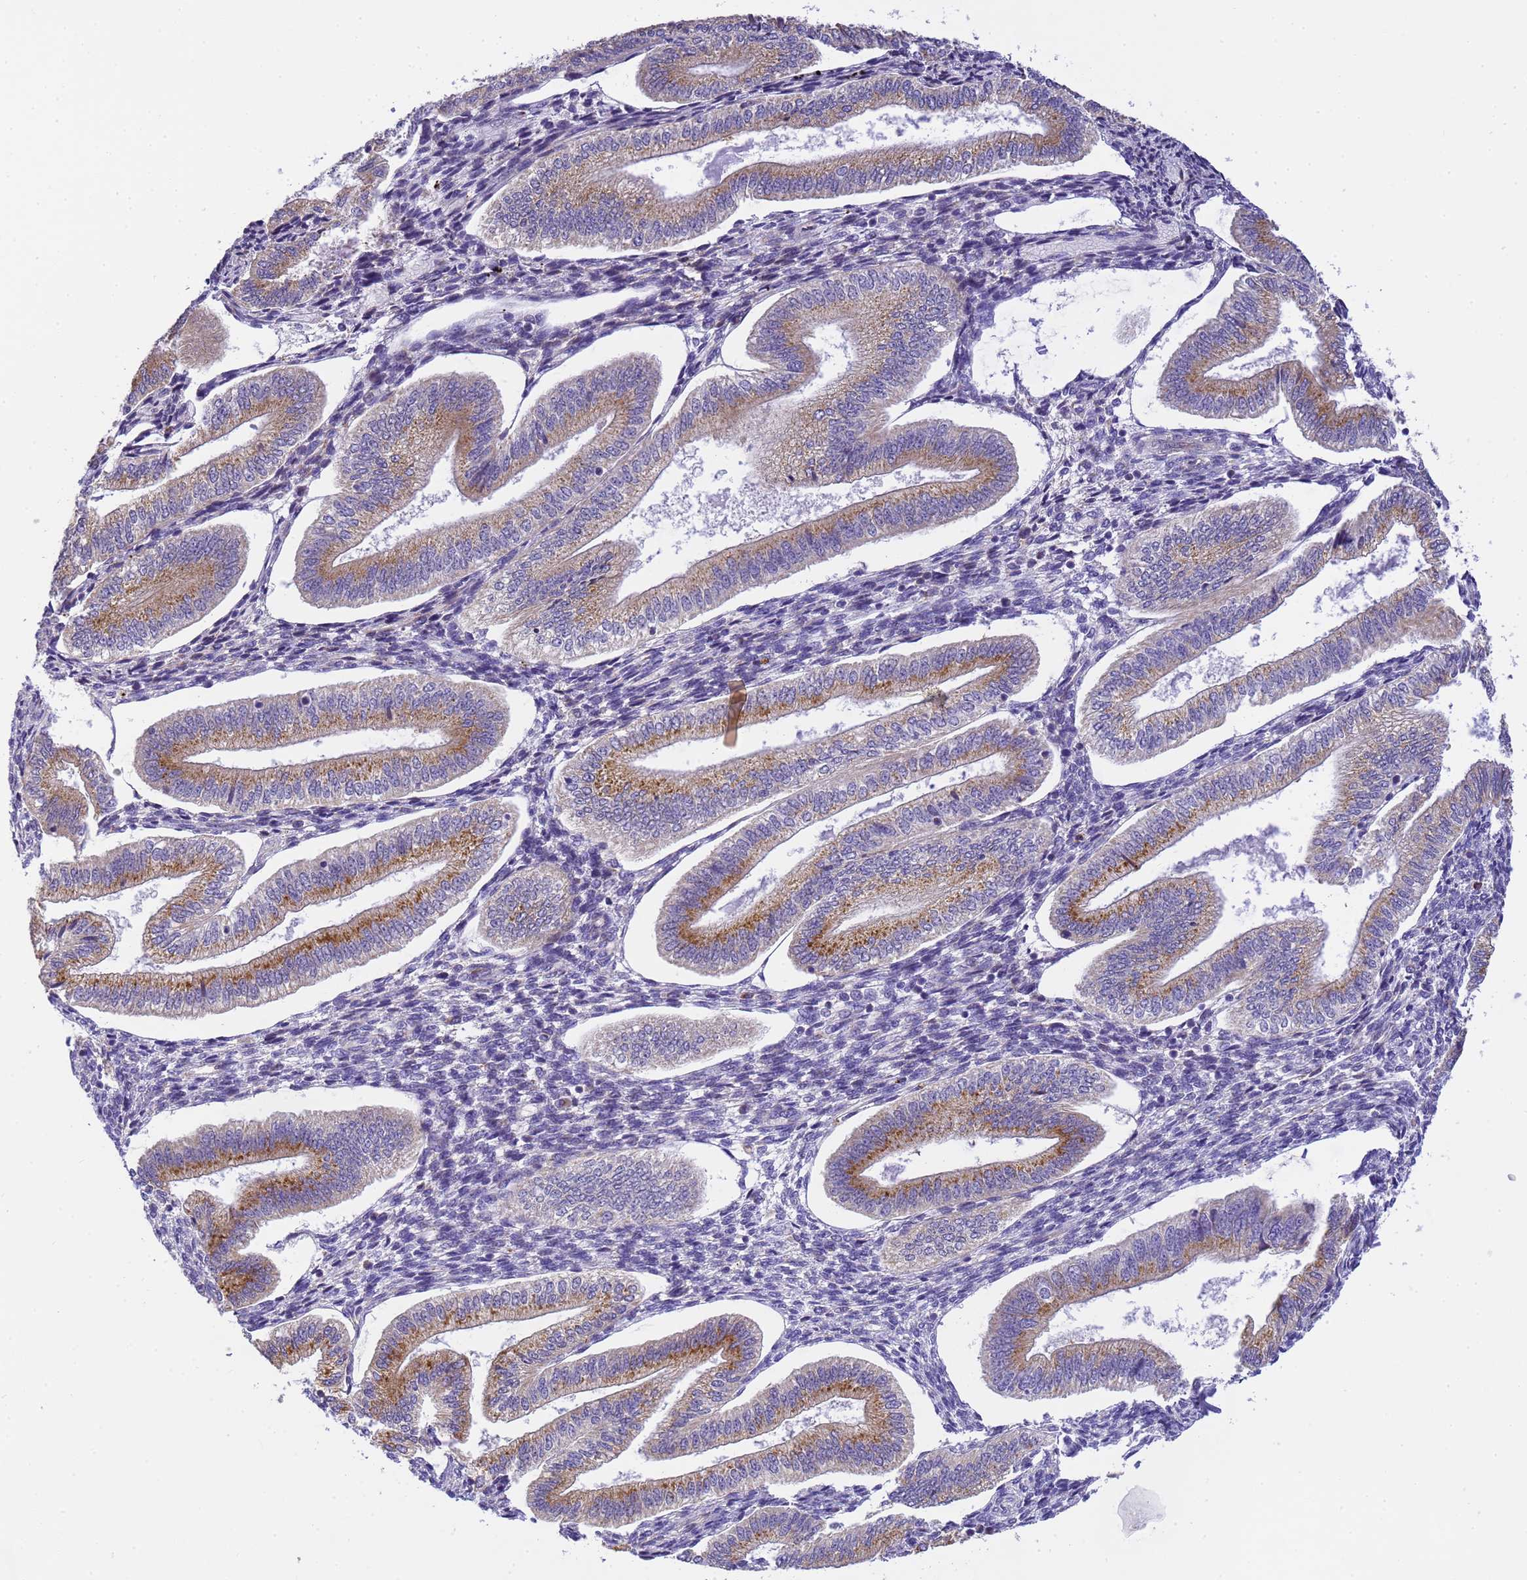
{"staining": {"intensity": "moderate", "quantity": "<25%", "location": "cytoplasmic/membranous"}, "tissue": "endometrium", "cell_type": "Cells in endometrial stroma", "image_type": "normal", "snomed": [{"axis": "morphology", "description": "Normal tissue, NOS"}, {"axis": "topography", "description": "Endometrium"}], "caption": "Cells in endometrial stroma exhibit moderate cytoplasmic/membranous positivity in about <25% of cells in normal endometrium. (IHC, brightfield microscopy, high magnification).", "gene": "RHBDD3", "patient": {"sex": "female", "age": 34}}